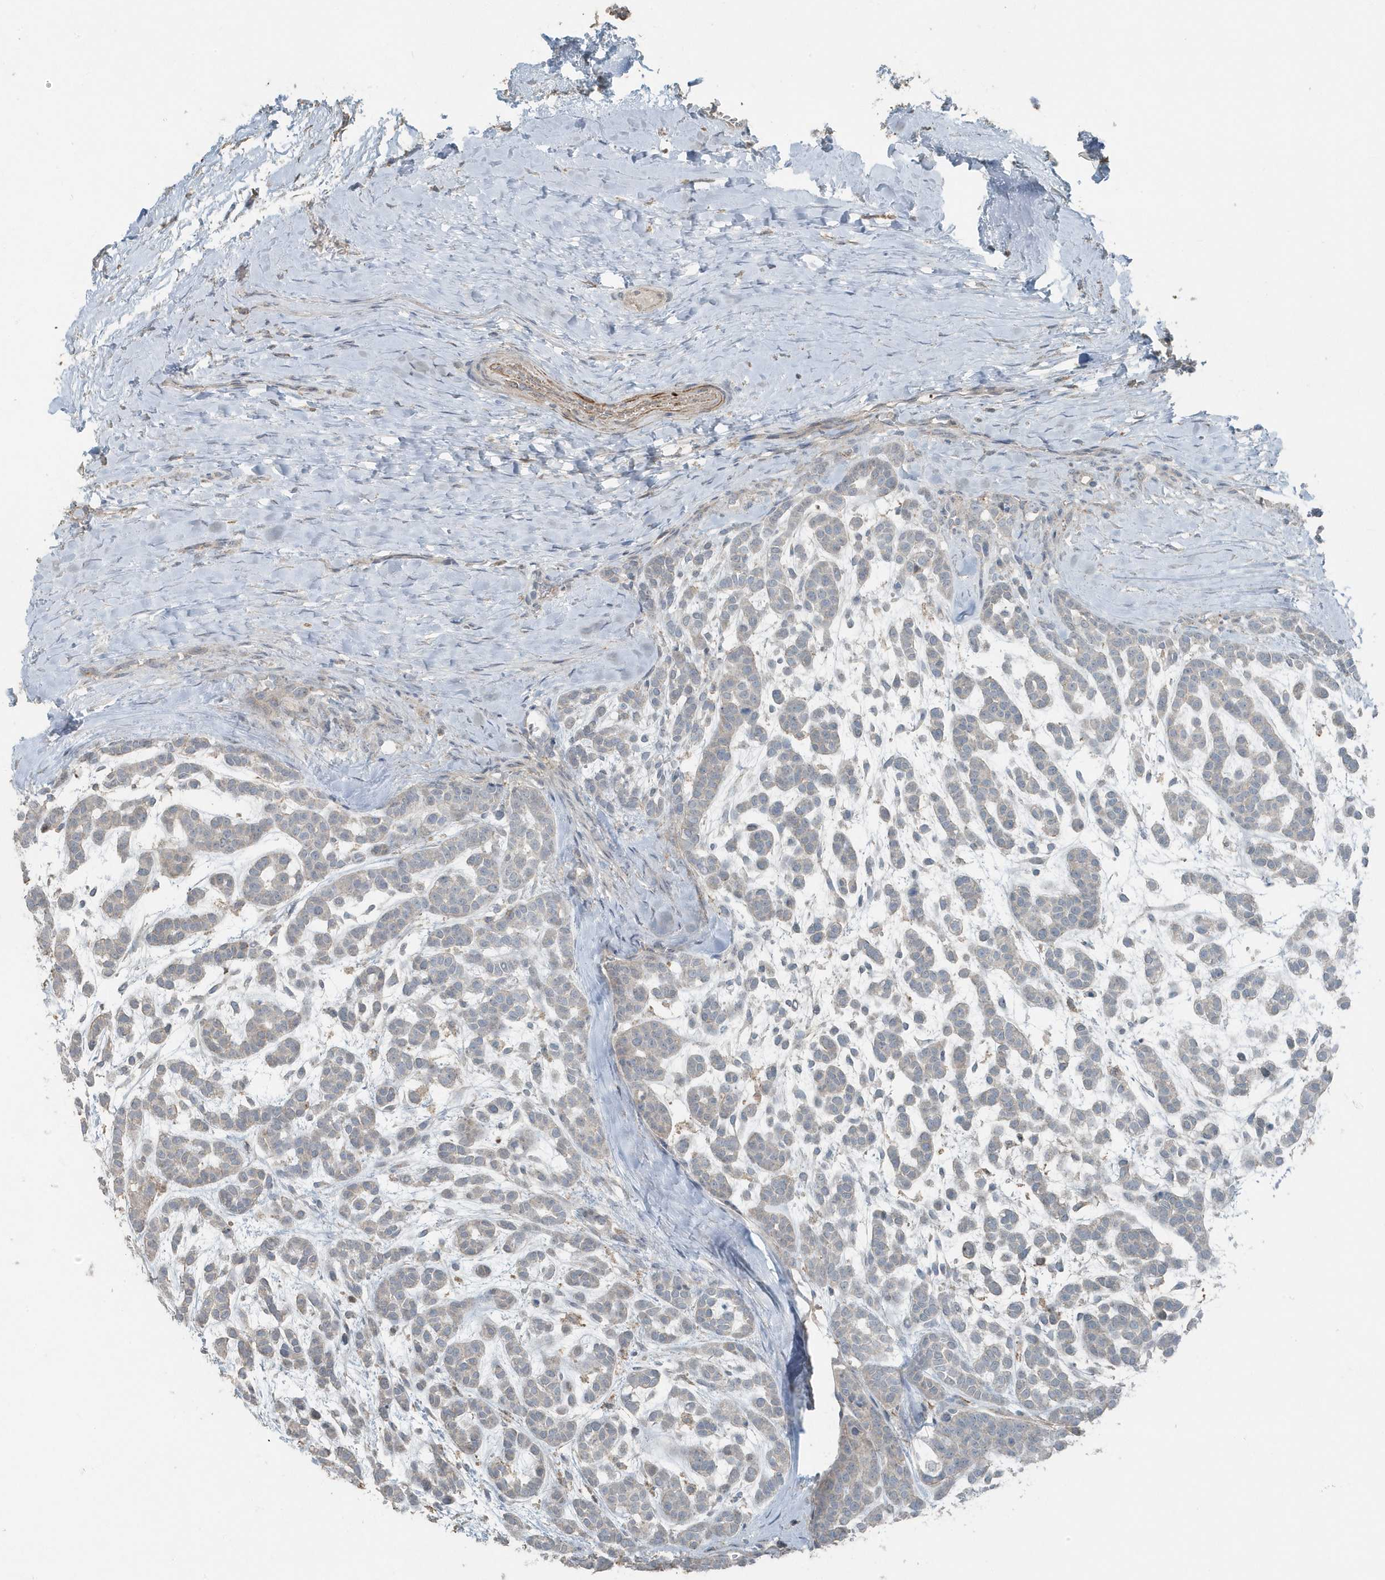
{"staining": {"intensity": "negative", "quantity": "none", "location": "none"}, "tissue": "head and neck cancer", "cell_type": "Tumor cells", "image_type": "cancer", "snomed": [{"axis": "morphology", "description": "Adenocarcinoma, NOS"}, {"axis": "morphology", "description": "Adenoma, NOS"}, {"axis": "topography", "description": "Head-Neck"}], "caption": "Immunohistochemistry histopathology image of human adenocarcinoma (head and neck) stained for a protein (brown), which displays no positivity in tumor cells.", "gene": "ACTC1", "patient": {"sex": "female", "age": 55}}